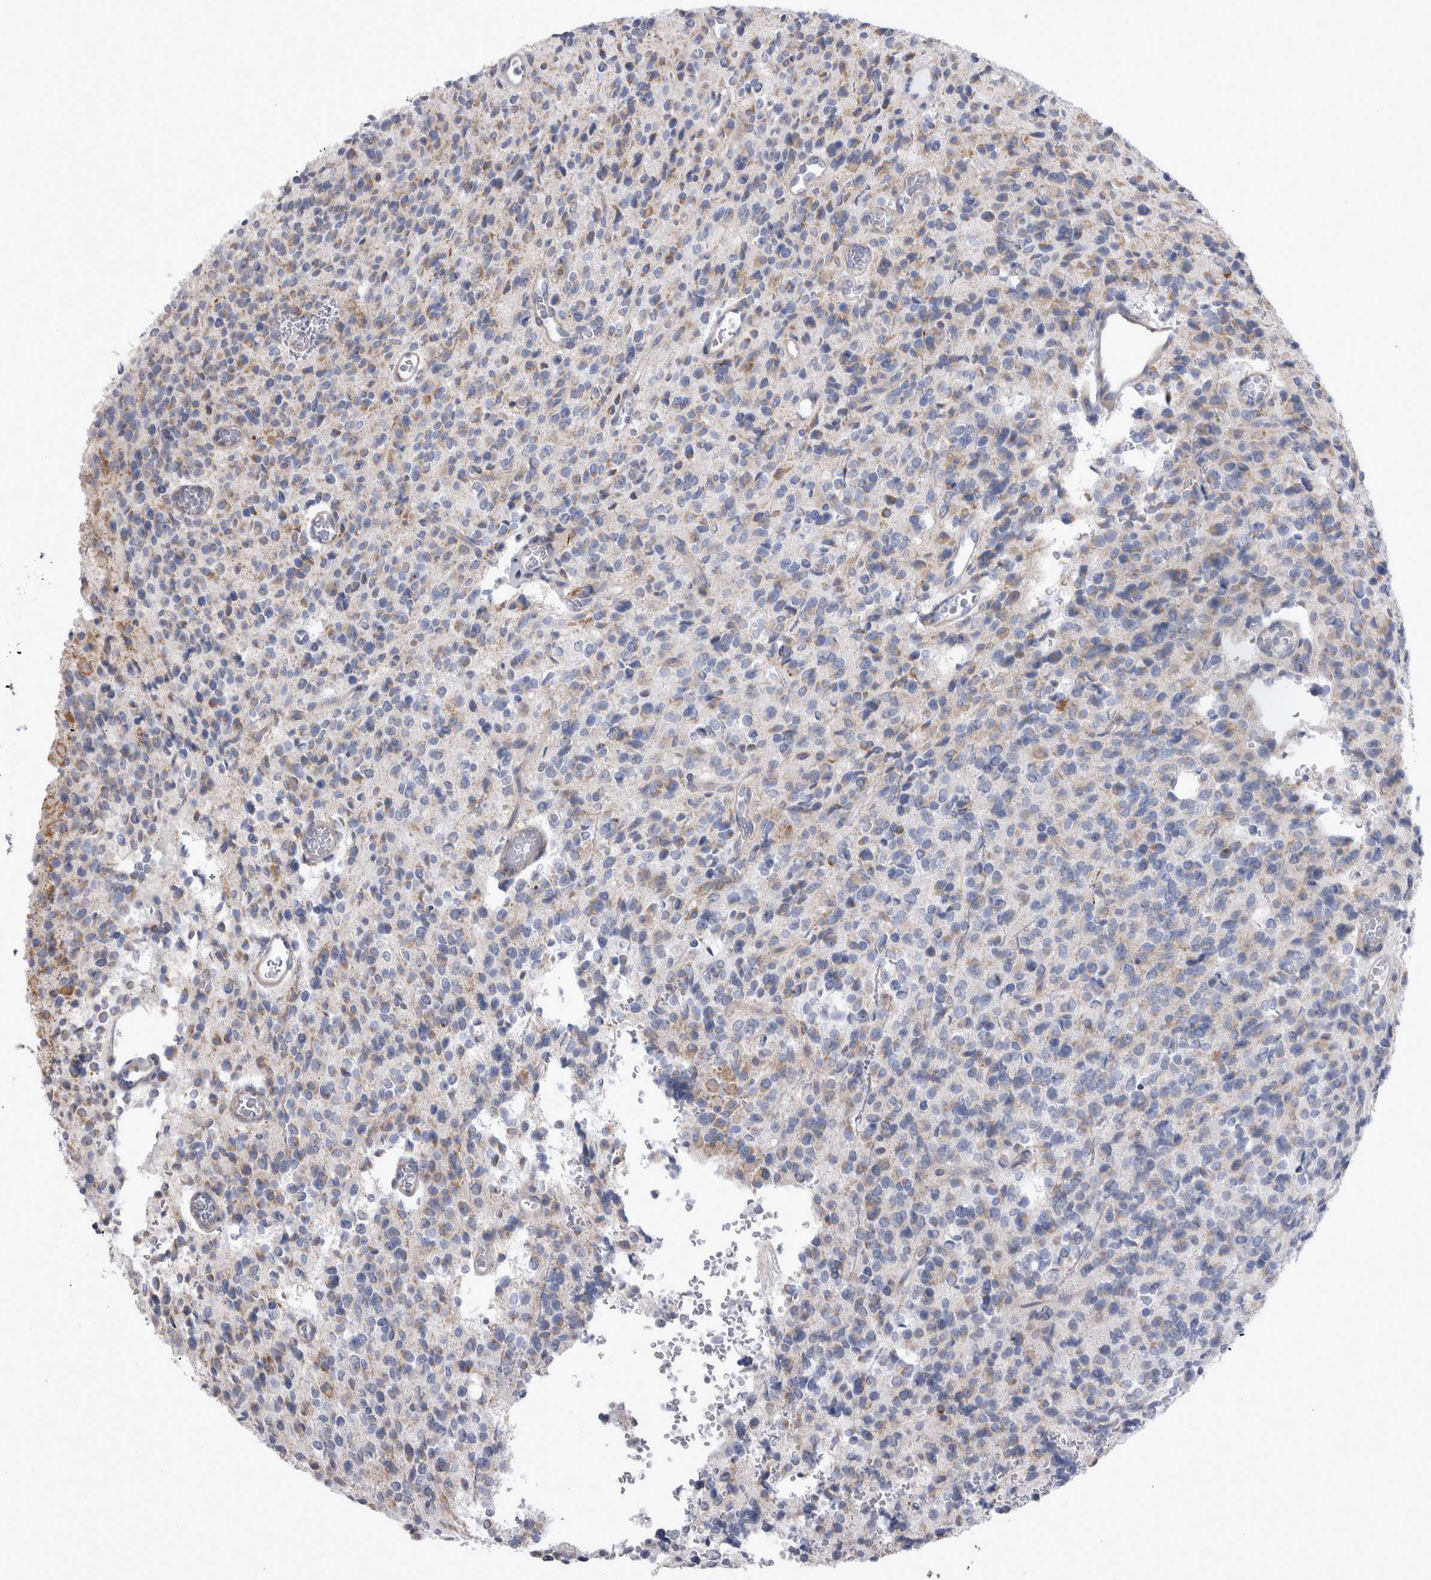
{"staining": {"intensity": "moderate", "quantity": "<25%", "location": "cytoplasmic/membranous"}, "tissue": "glioma", "cell_type": "Tumor cells", "image_type": "cancer", "snomed": [{"axis": "morphology", "description": "Glioma, malignant, High grade"}, {"axis": "topography", "description": "Brain"}], "caption": "Human malignant glioma (high-grade) stained with a brown dye exhibits moderate cytoplasmic/membranous positive positivity in approximately <25% of tumor cells.", "gene": "TSPOAP1", "patient": {"sex": "male", "age": 34}}